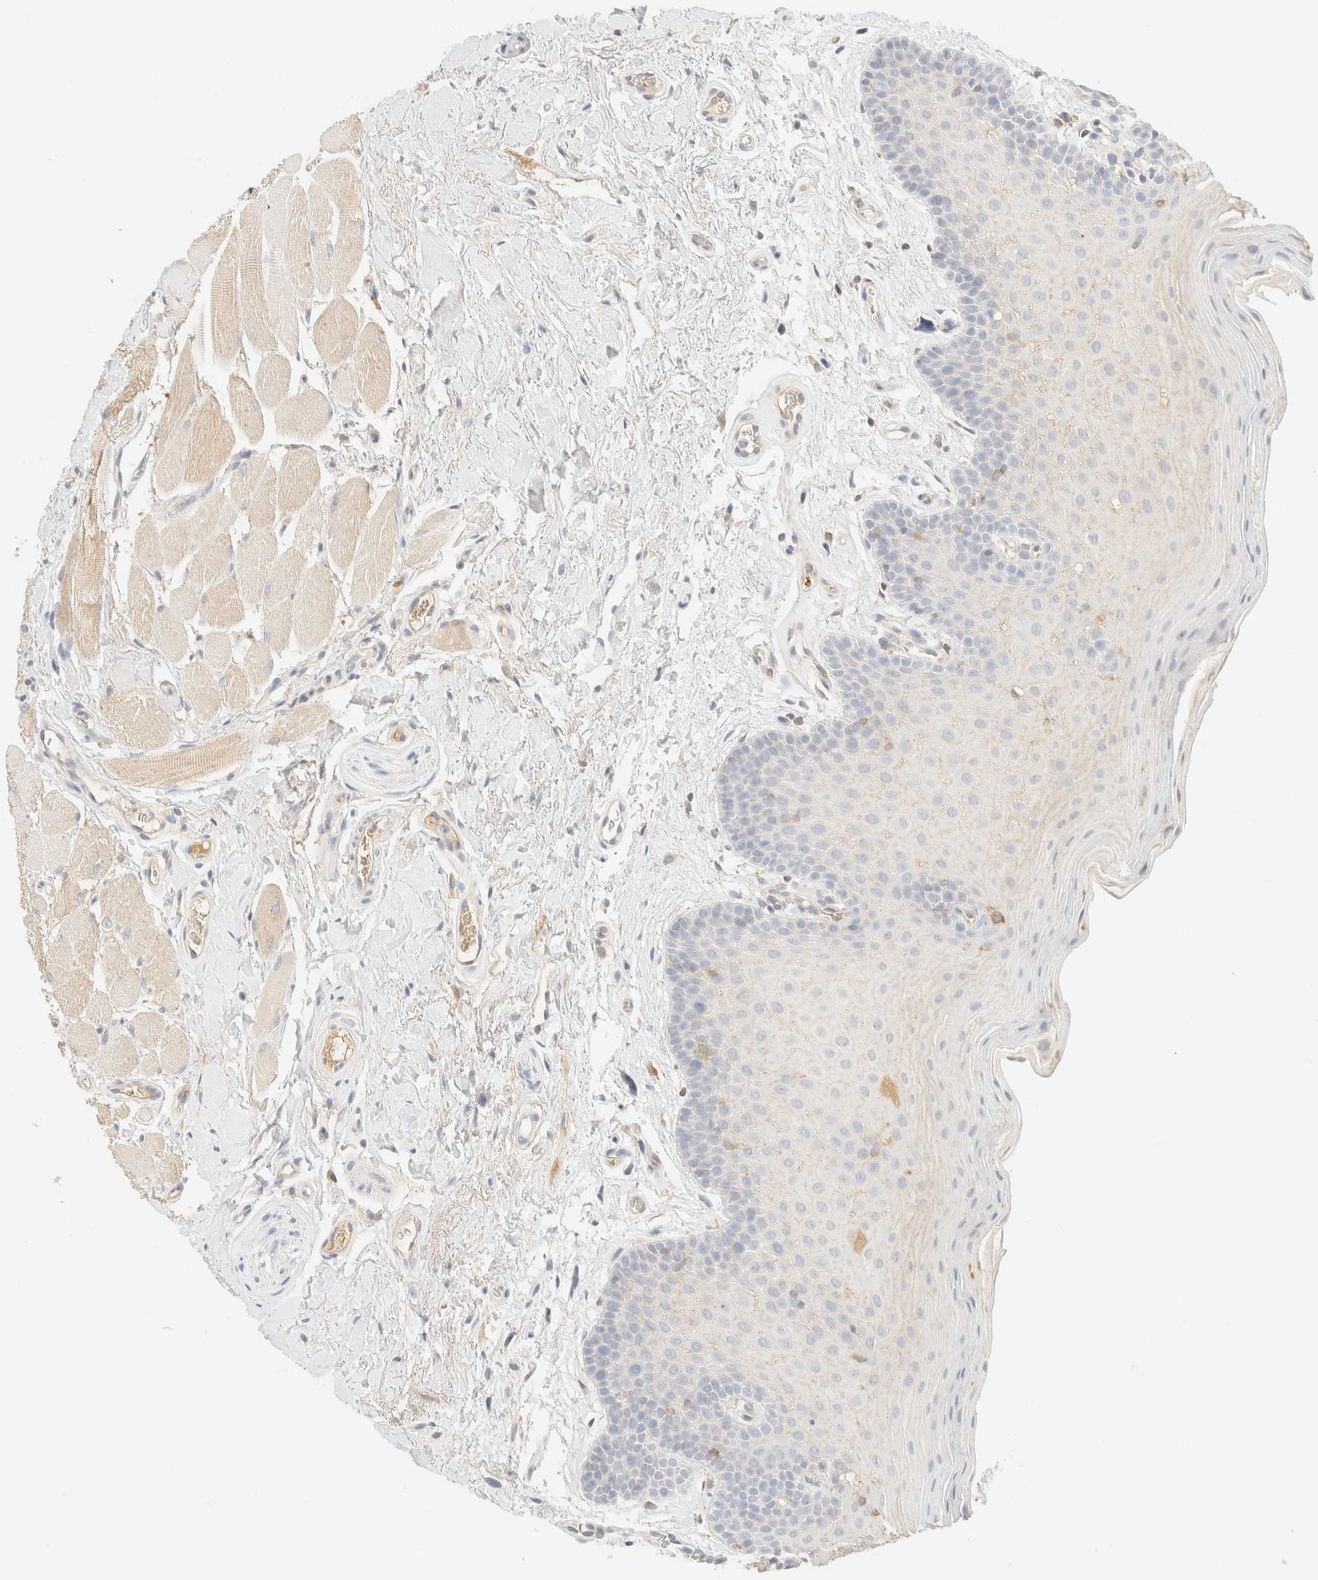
{"staining": {"intensity": "negative", "quantity": "none", "location": "none"}, "tissue": "oral mucosa", "cell_type": "Squamous epithelial cells", "image_type": "normal", "snomed": [{"axis": "morphology", "description": "Normal tissue, NOS"}, {"axis": "topography", "description": "Oral tissue"}], "caption": "This is an IHC image of unremarkable oral mucosa. There is no staining in squamous epithelial cells.", "gene": "FHOD1", "patient": {"sex": "male", "age": 62}}